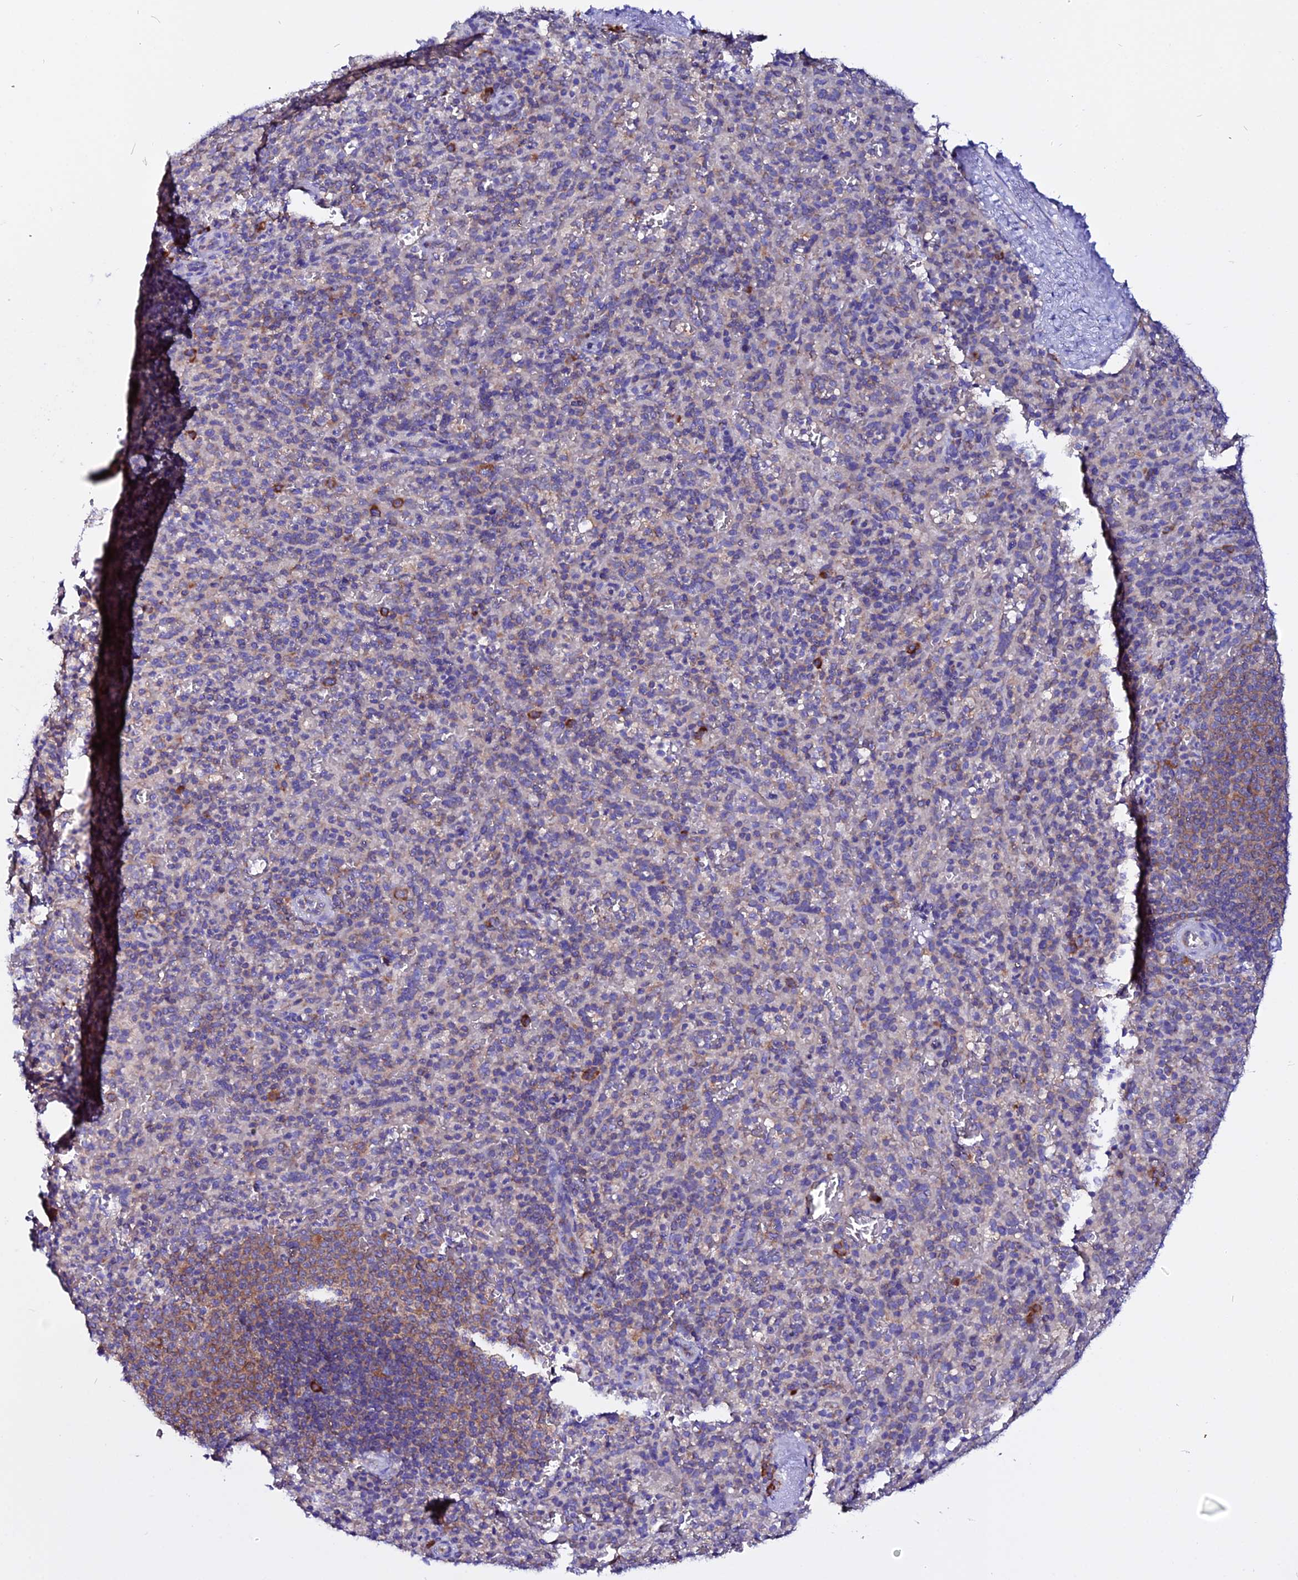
{"staining": {"intensity": "moderate", "quantity": "<25%", "location": "cytoplasmic/membranous"}, "tissue": "spleen", "cell_type": "Cells in red pulp", "image_type": "normal", "snomed": [{"axis": "morphology", "description": "Normal tissue, NOS"}, {"axis": "topography", "description": "Spleen"}], "caption": "Normal spleen displays moderate cytoplasmic/membranous expression in about <25% of cells in red pulp.", "gene": "EEF1G", "patient": {"sex": "female", "age": 21}}